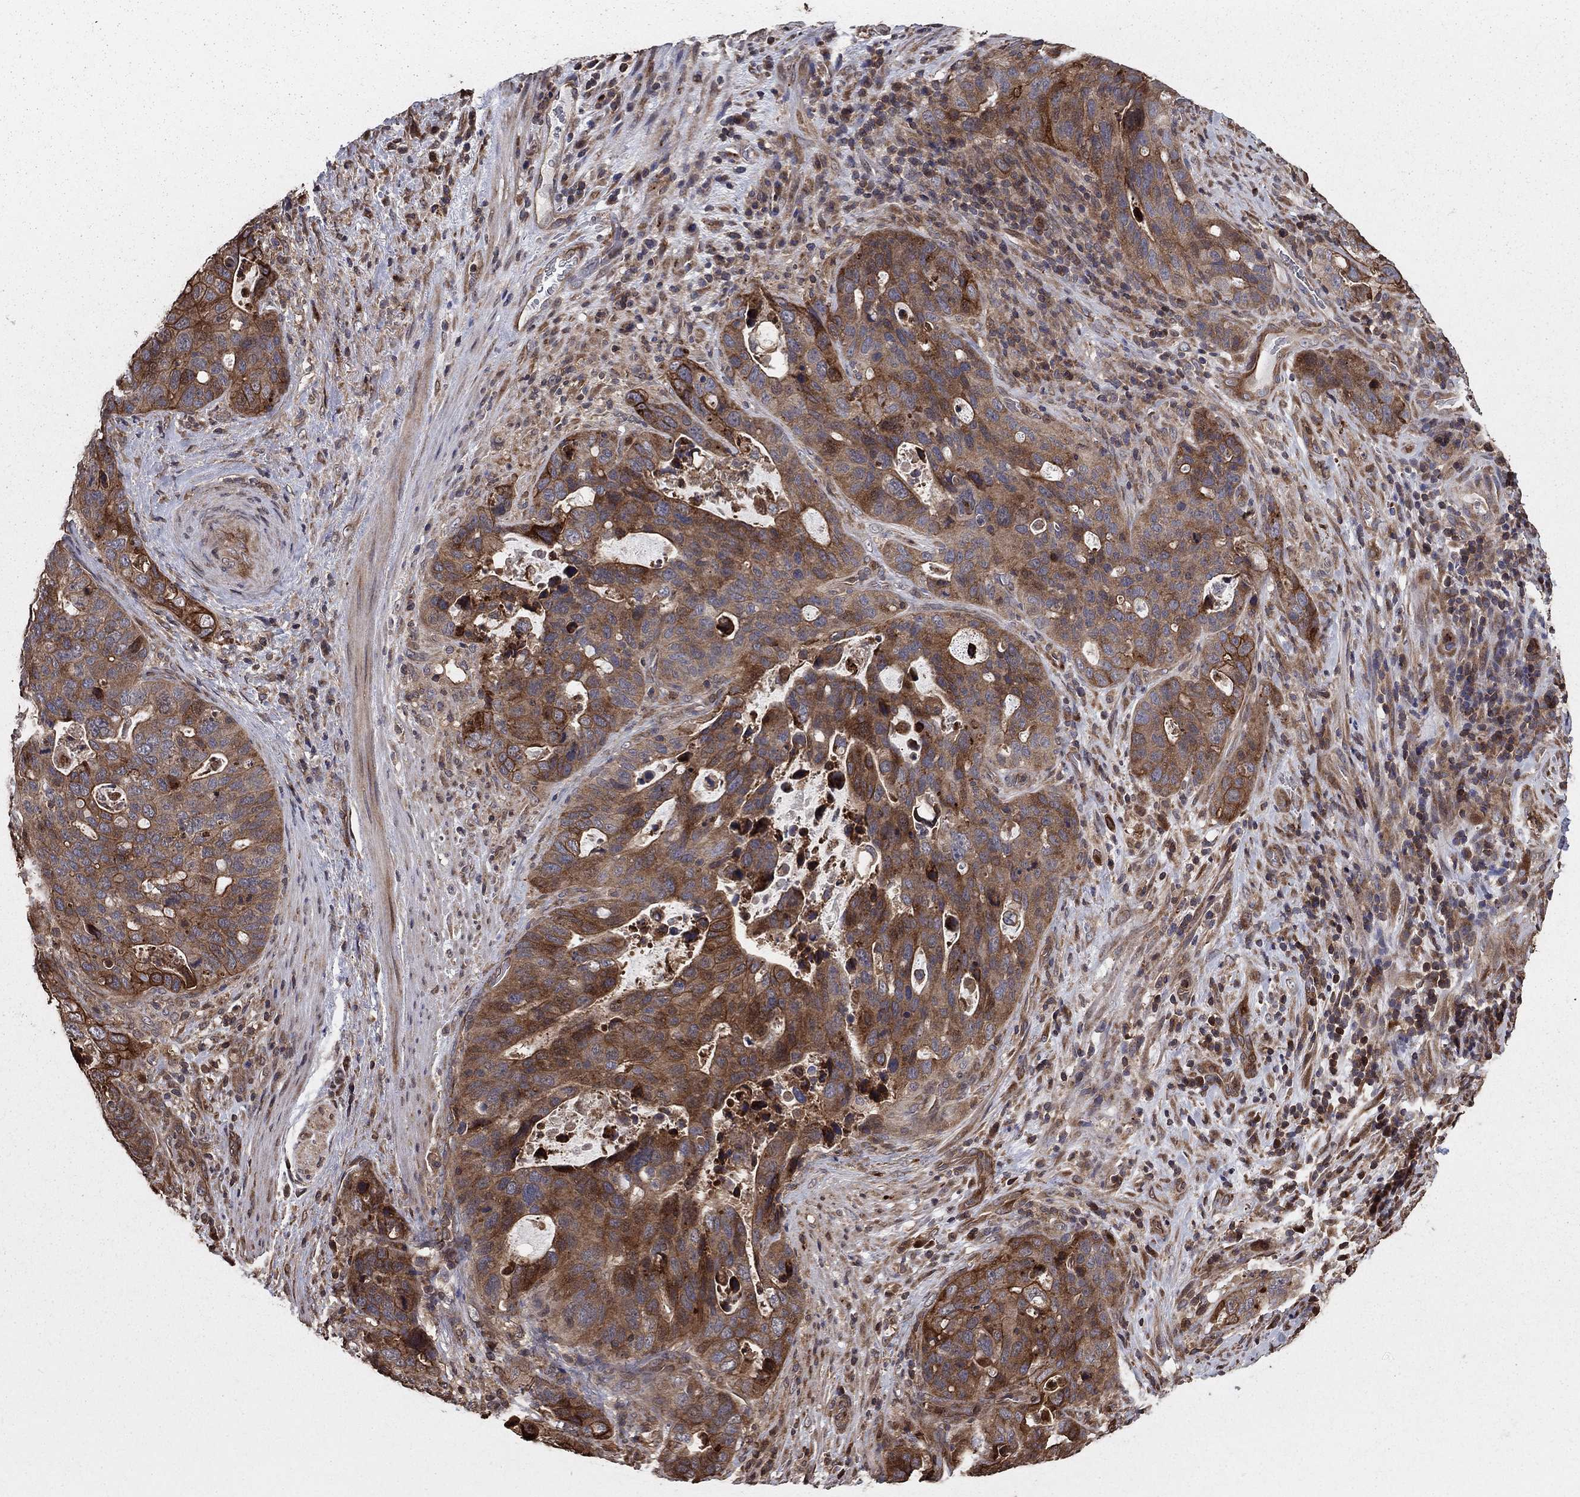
{"staining": {"intensity": "moderate", "quantity": "25%-75%", "location": "cytoplasmic/membranous"}, "tissue": "stomach cancer", "cell_type": "Tumor cells", "image_type": "cancer", "snomed": [{"axis": "morphology", "description": "Adenocarcinoma, NOS"}, {"axis": "topography", "description": "Stomach"}], "caption": "Immunohistochemistry (IHC) staining of stomach adenocarcinoma, which shows medium levels of moderate cytoplasmic/membranous staining in about 25%-75% of tumor cells indicating moderate cytoplasmic/membranous protein expression. The staining was performed using DAB (brown) for protein detection and nuclei were counterstained in hematoxylin (blue).", "gene": "GYG1", "patient": {"sex": "male", "age": 54}}